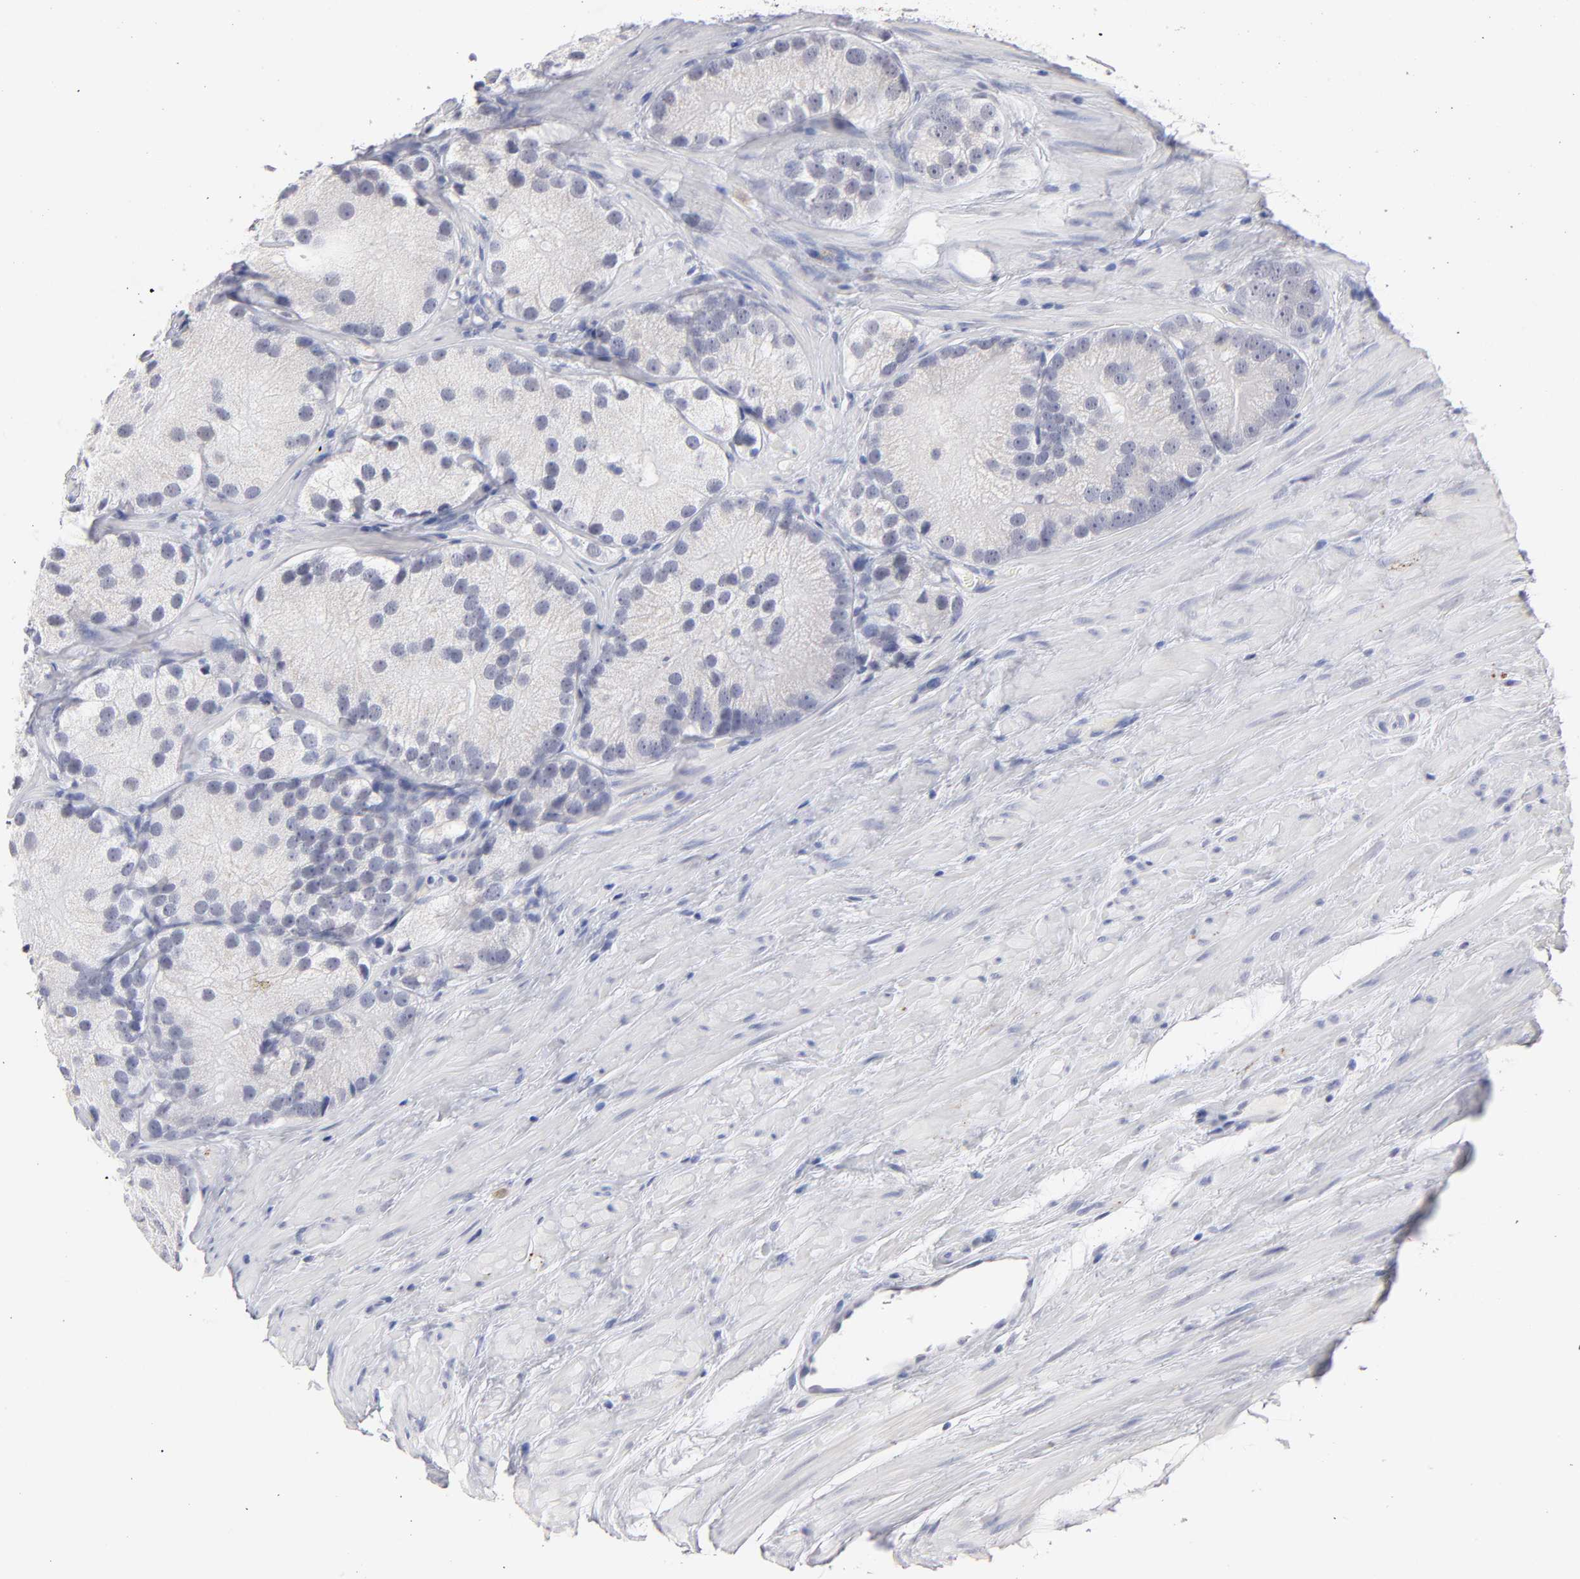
{"staining": {"intensity": "negative", "quantity": "none", "location": "none"}, "tissue": "prostate cancer", "cell_type": "Tumor cells", "image_type": "cancer", "snomed": [{"axis": "morphology", "description": "Adenocarcinoma, Low grade"}, {"axis": "topography", "description": "Prostate"}], "caption": "Tumor cells show no significant positivity in adenocarcinoma (low-grade) (prostate).", "gene": "KHNYN", "patient": {"sex": "male", "age": 69}}